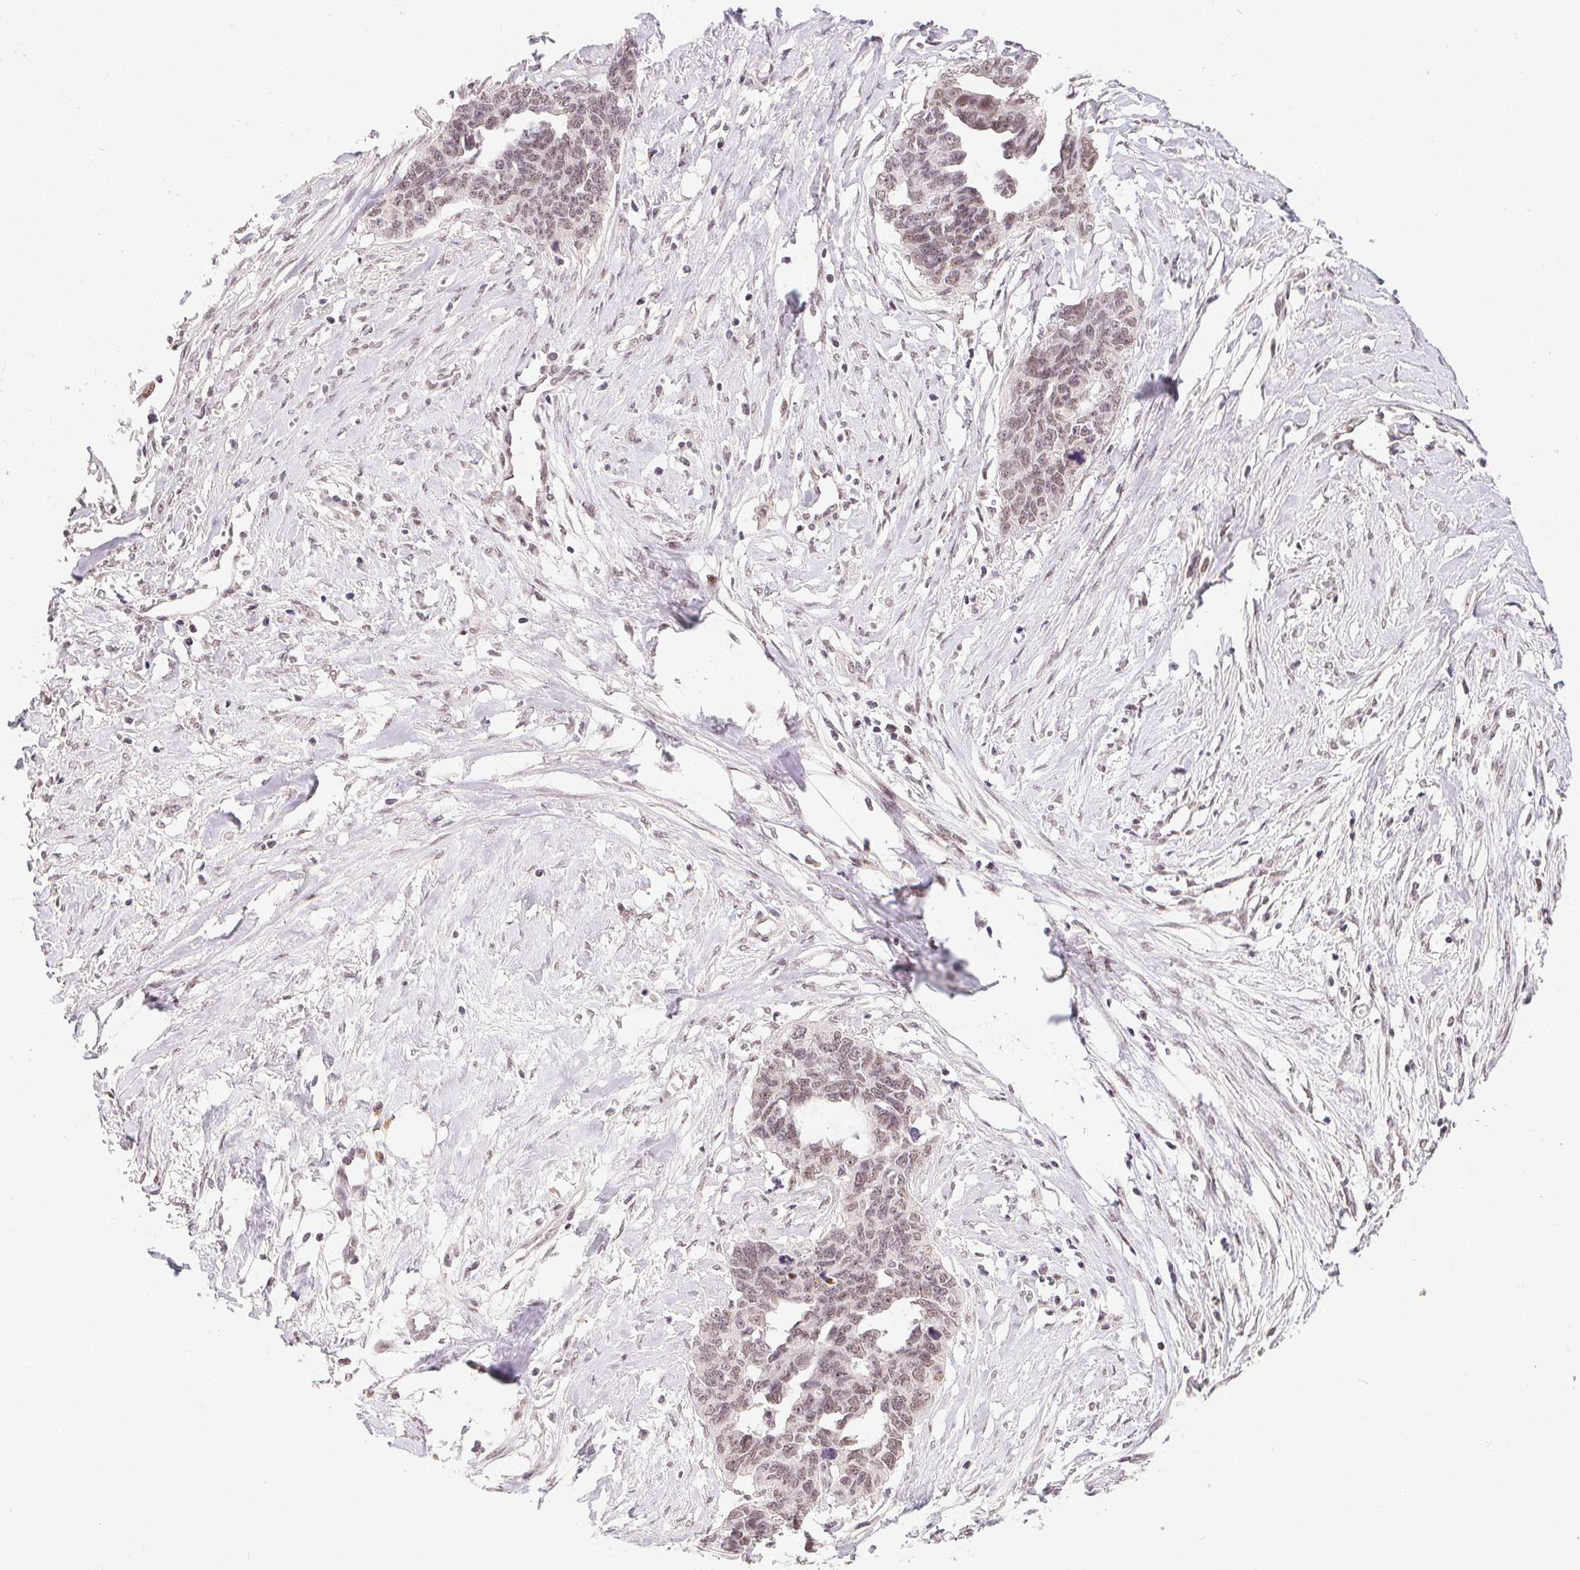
{"staining": {"intensity": "weak", "quantity": ">75%", "location": "nuclear"}, "tissue": "ovarian cancer", "cell_type": "Tumor cells", "image_type": "cancer", "snomed": [{"axis": "morphology", "description": "Cystadenocarcinoma, serous, NOS"}, {"axis": "topography", "description": "Ovary"}], "caption": "Weak nuclear protein positivity is present in about >75% of tumor cells in ovarian cancer (serous cystadenocarcinoma).", "gene": "KDM4D", "patient": {"sex": "female", "age": 69}}